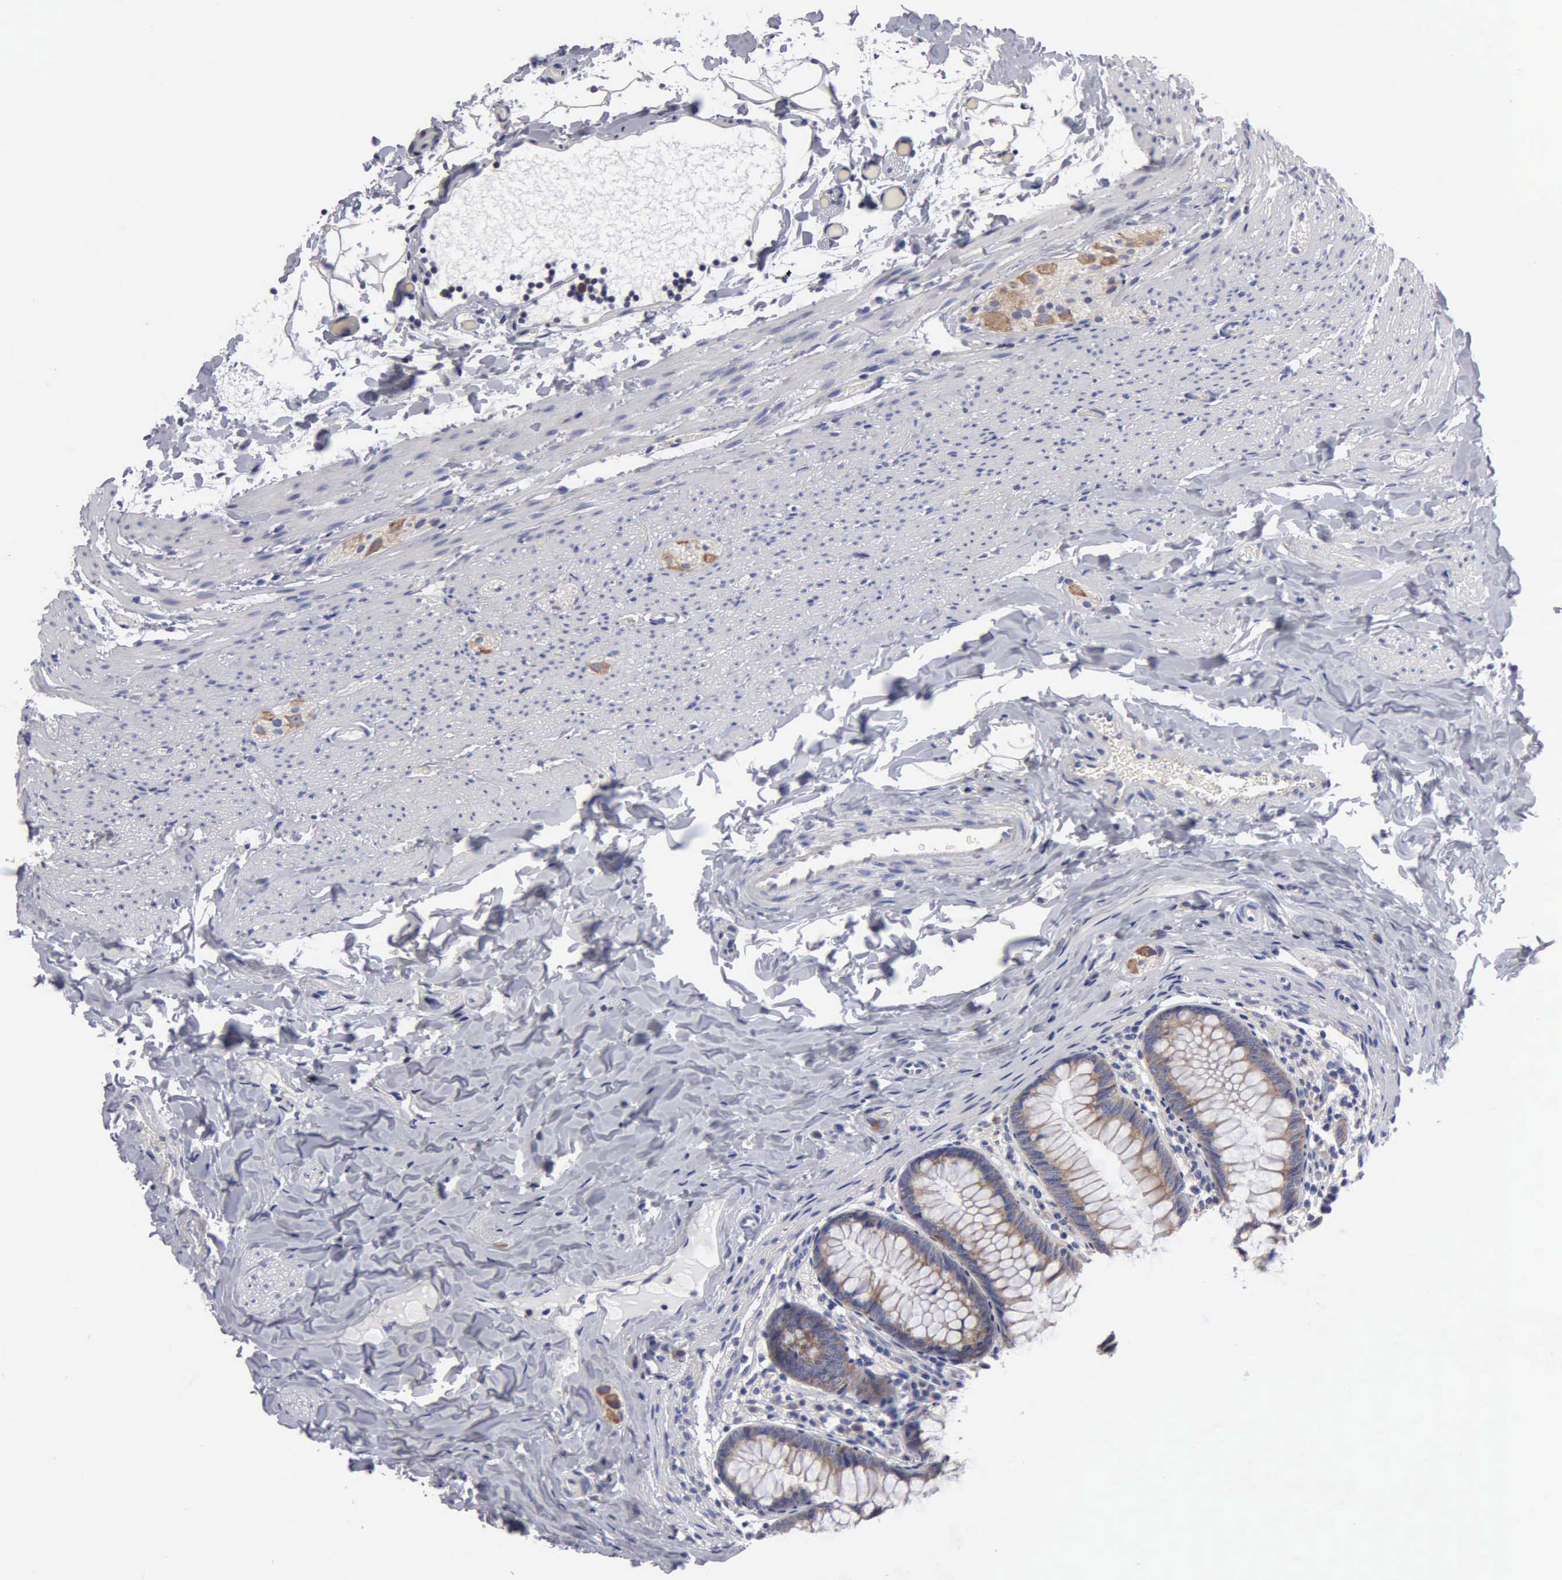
{"staining": {"intensity": "moderate", "quantity": "<25%", "location": "cytoplasmic/membranous"}, "tissue": "appendix", "cell_type": "Glandular cells", "image_type": "normal", "snomed": [{"axis": "morphology", "description": "Normal tissue, NOS"}, {"axis": "topography", "description": "Appendix"}], "caption": "Benign appendix demonstrates moderate cytoplasmic/membranous staining in about <25% of glandular cells, visualized by immunohistochemistry.", "gene": "TXLNG", "patient": {"sex": "male", "age": 7}}